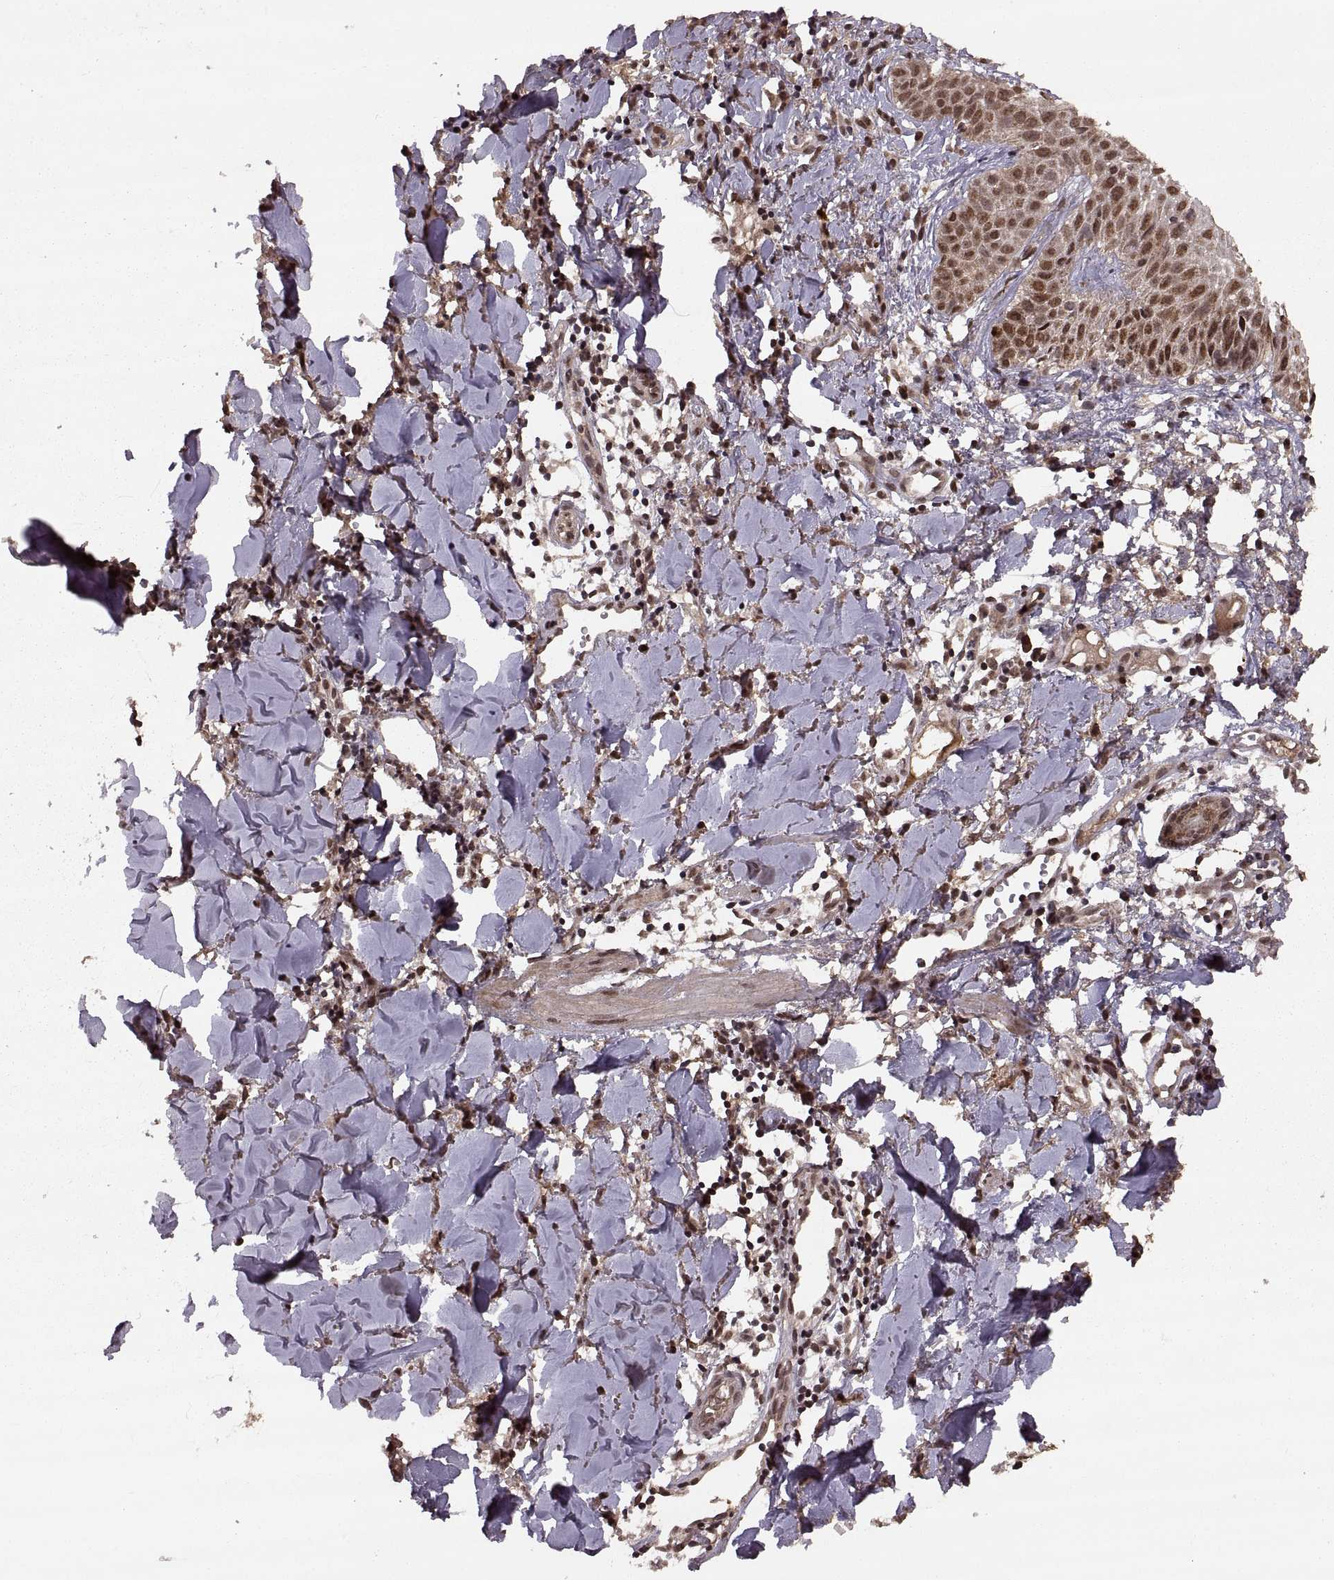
{"staining": {"intensity": "moderate", "quantity": ">75%", "location": "cytoplasmic/membranous,nuclear"}, "tissue": "melanoma", "cell_type": "Tumor cells", "image_type": "cancer", "snomed": [{"axis": "morphology", "description": "Malignant melanoma, NOS"}, {"axis": "topography", "description": "Skin"}], "caption": "There is medium levels of moderate cytoplasmic/membranous and nuclear staining in tumor cells of melanoma, as demonstrated by immunohistochemical staining (brown color).", "gene": "RFT1", "patient": {"sex": "male", "age": 51}}